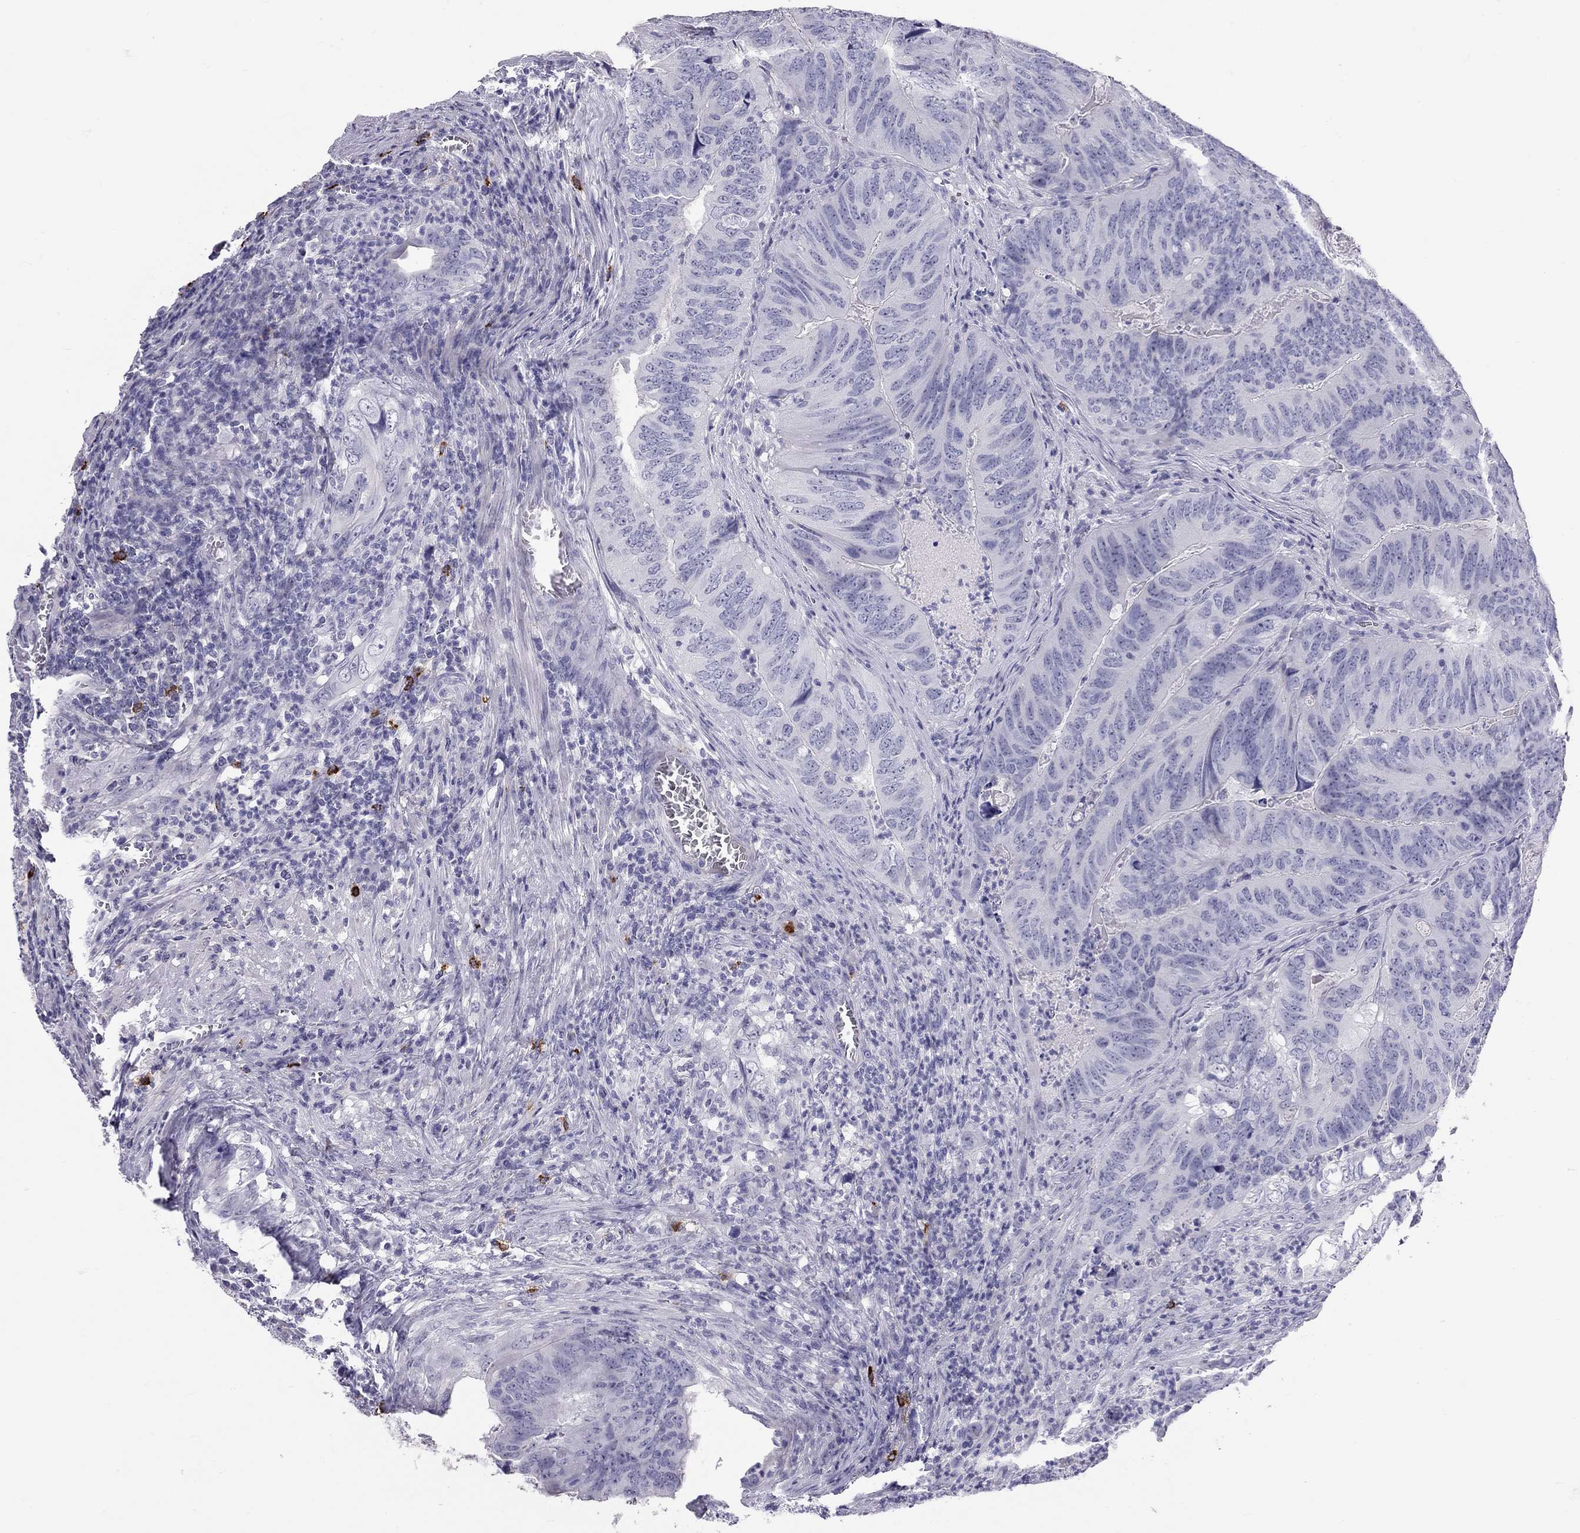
{"staining": {"intensity": "negative", "quantity": "none", "location": "none"}, "tissue": "colorectal cancer", "cell_type": "Tumor cells", "image_type": "cancer", "snomed": [{"axis": "morphology", "description": "Adenocarcinoma, NOS"}, {"axis": "topography", "description": "Colon"}], "caption": "Tumor cells are negative for protein expression in human adenocarcinoma (colorectal).", "gene": "IL17REL", "patient": {"sex": "male", "age": 79}}